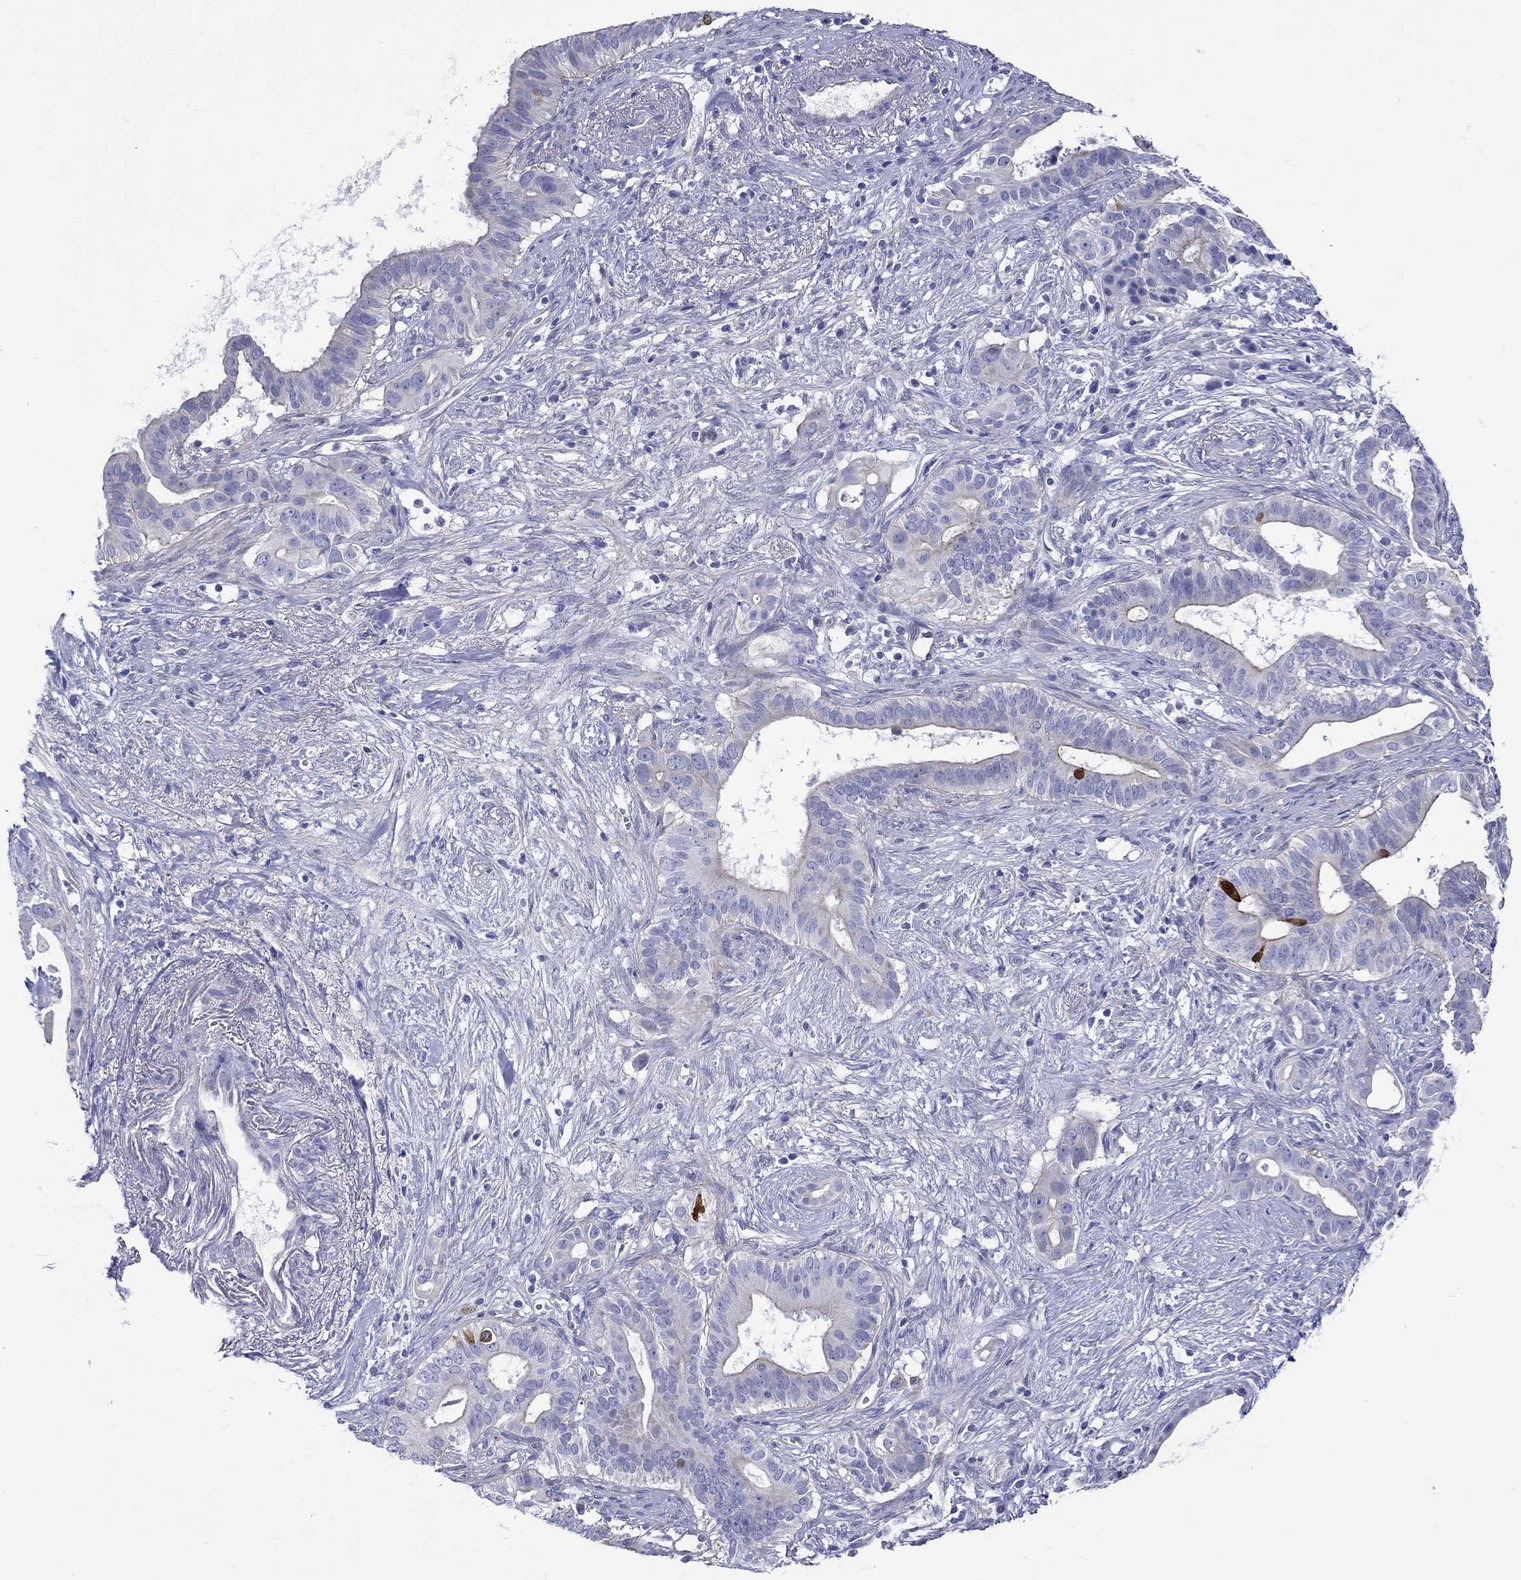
{"staining": {"intensity": "moderate", "quantity": "<25%", "location": "cytoplasmic/membranous"}, "tissue": "pancreatic cancer", "cell_type": "Tumor cells", "image_type": "cancer", "snomed": [{"axis": "morphology", "description": "Adenocarcinoma, NOS"}, {"axis": "topography", "description": "Pancreas"}], "caption": "Protein expression analysis of human pancreatic cancer reveals moderate cytoplasmic/membranous positivity in approximately <25% of tumor cells.", "gene": "SH2D7", "patient": {"sex": "male", "age": 61}}